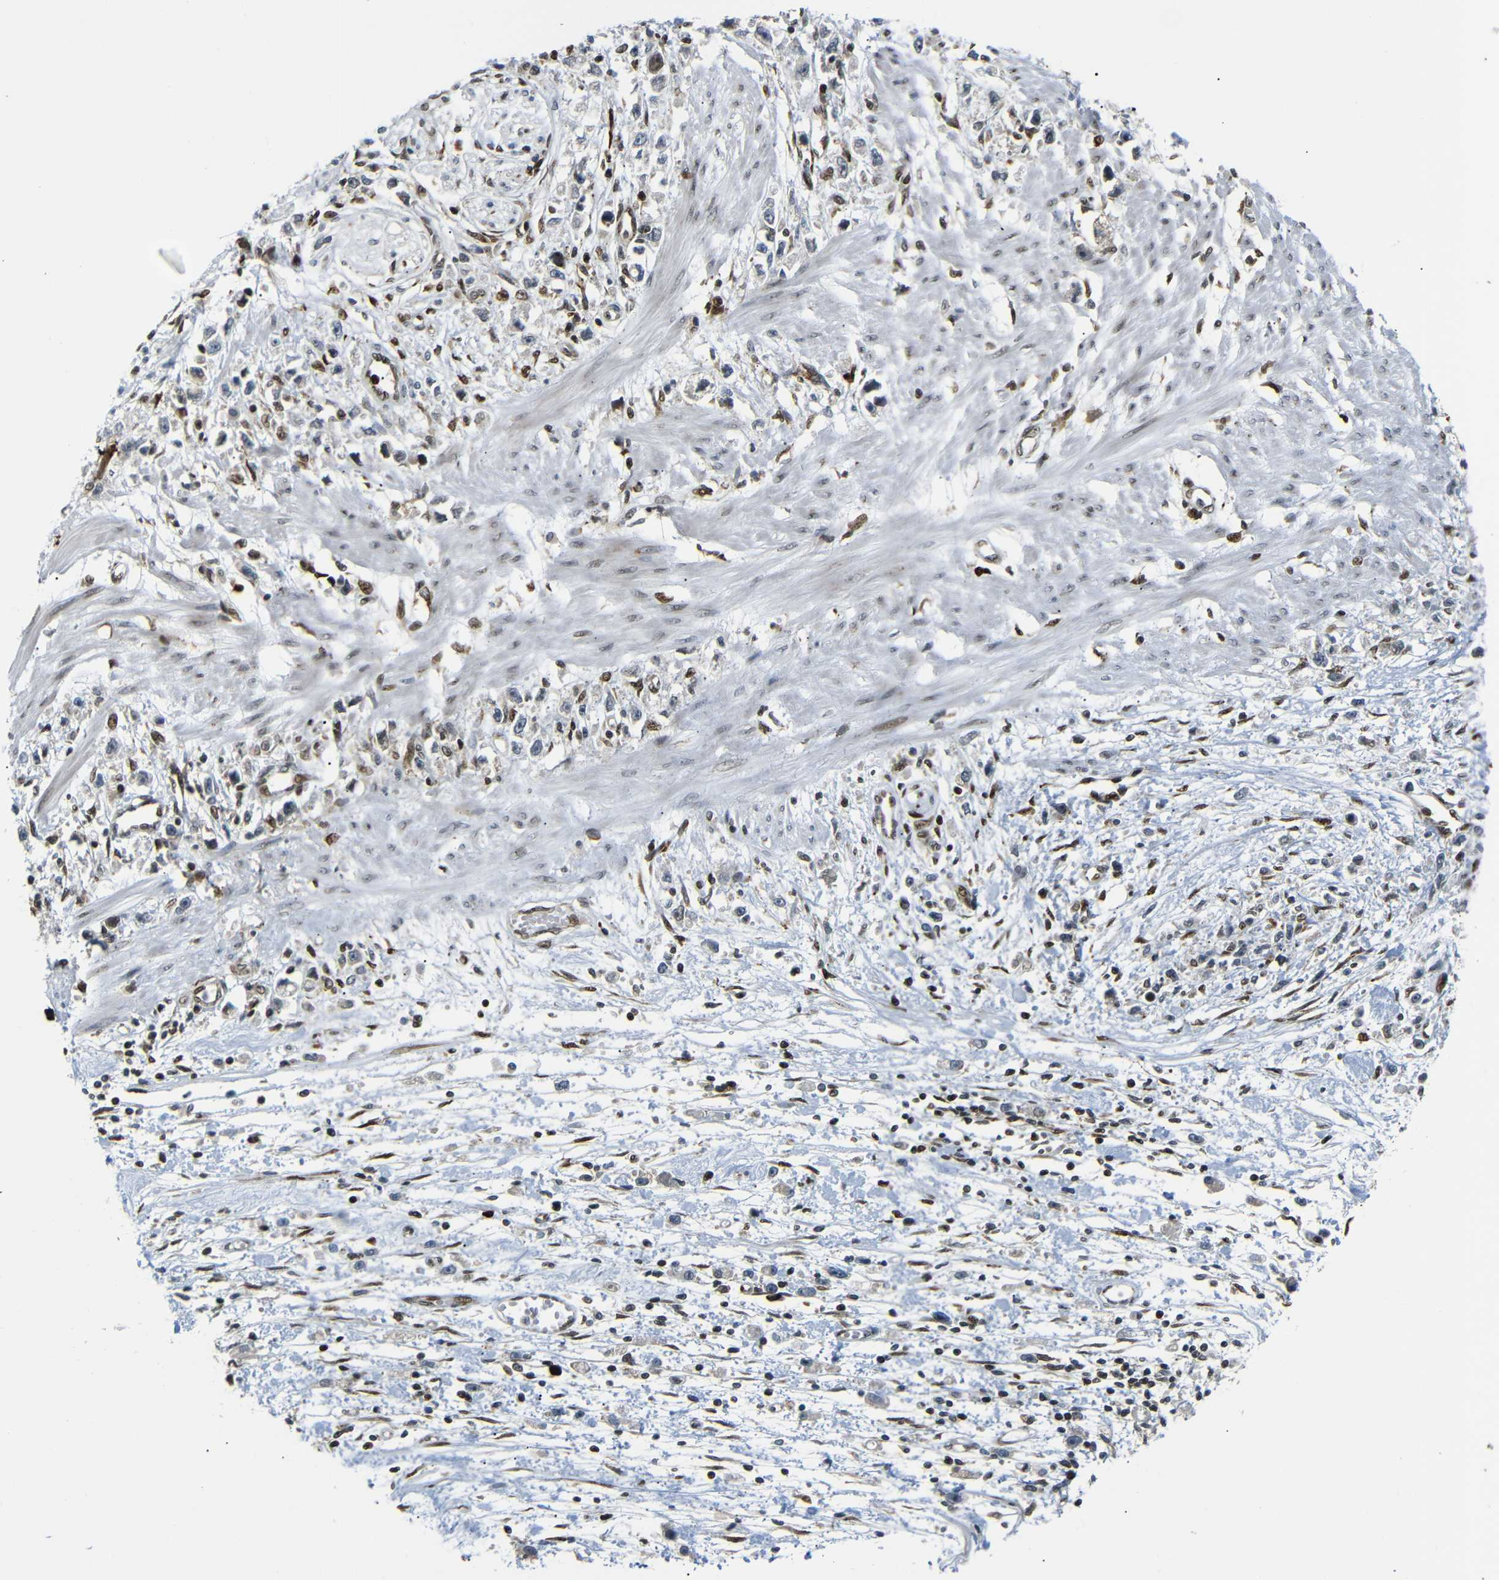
{"staining": {"intensity": "negative", "quantity": "none", "location": "none"}, "tissue": "stomach cancer", "cell_type": "Tumor cells", "image_type": "cancer", "snomed": [{"axis": "morphology", "description": "Adenocarcinoma, NOS"}, {"axis": "topography", "description": "Stomach"}], "caption": "Image shows no significant protein positivity in tumor cells of adenocarcinoma (stomach).", "gene": "SPCS2", "patient": {"sex": "female", "age": 59}}